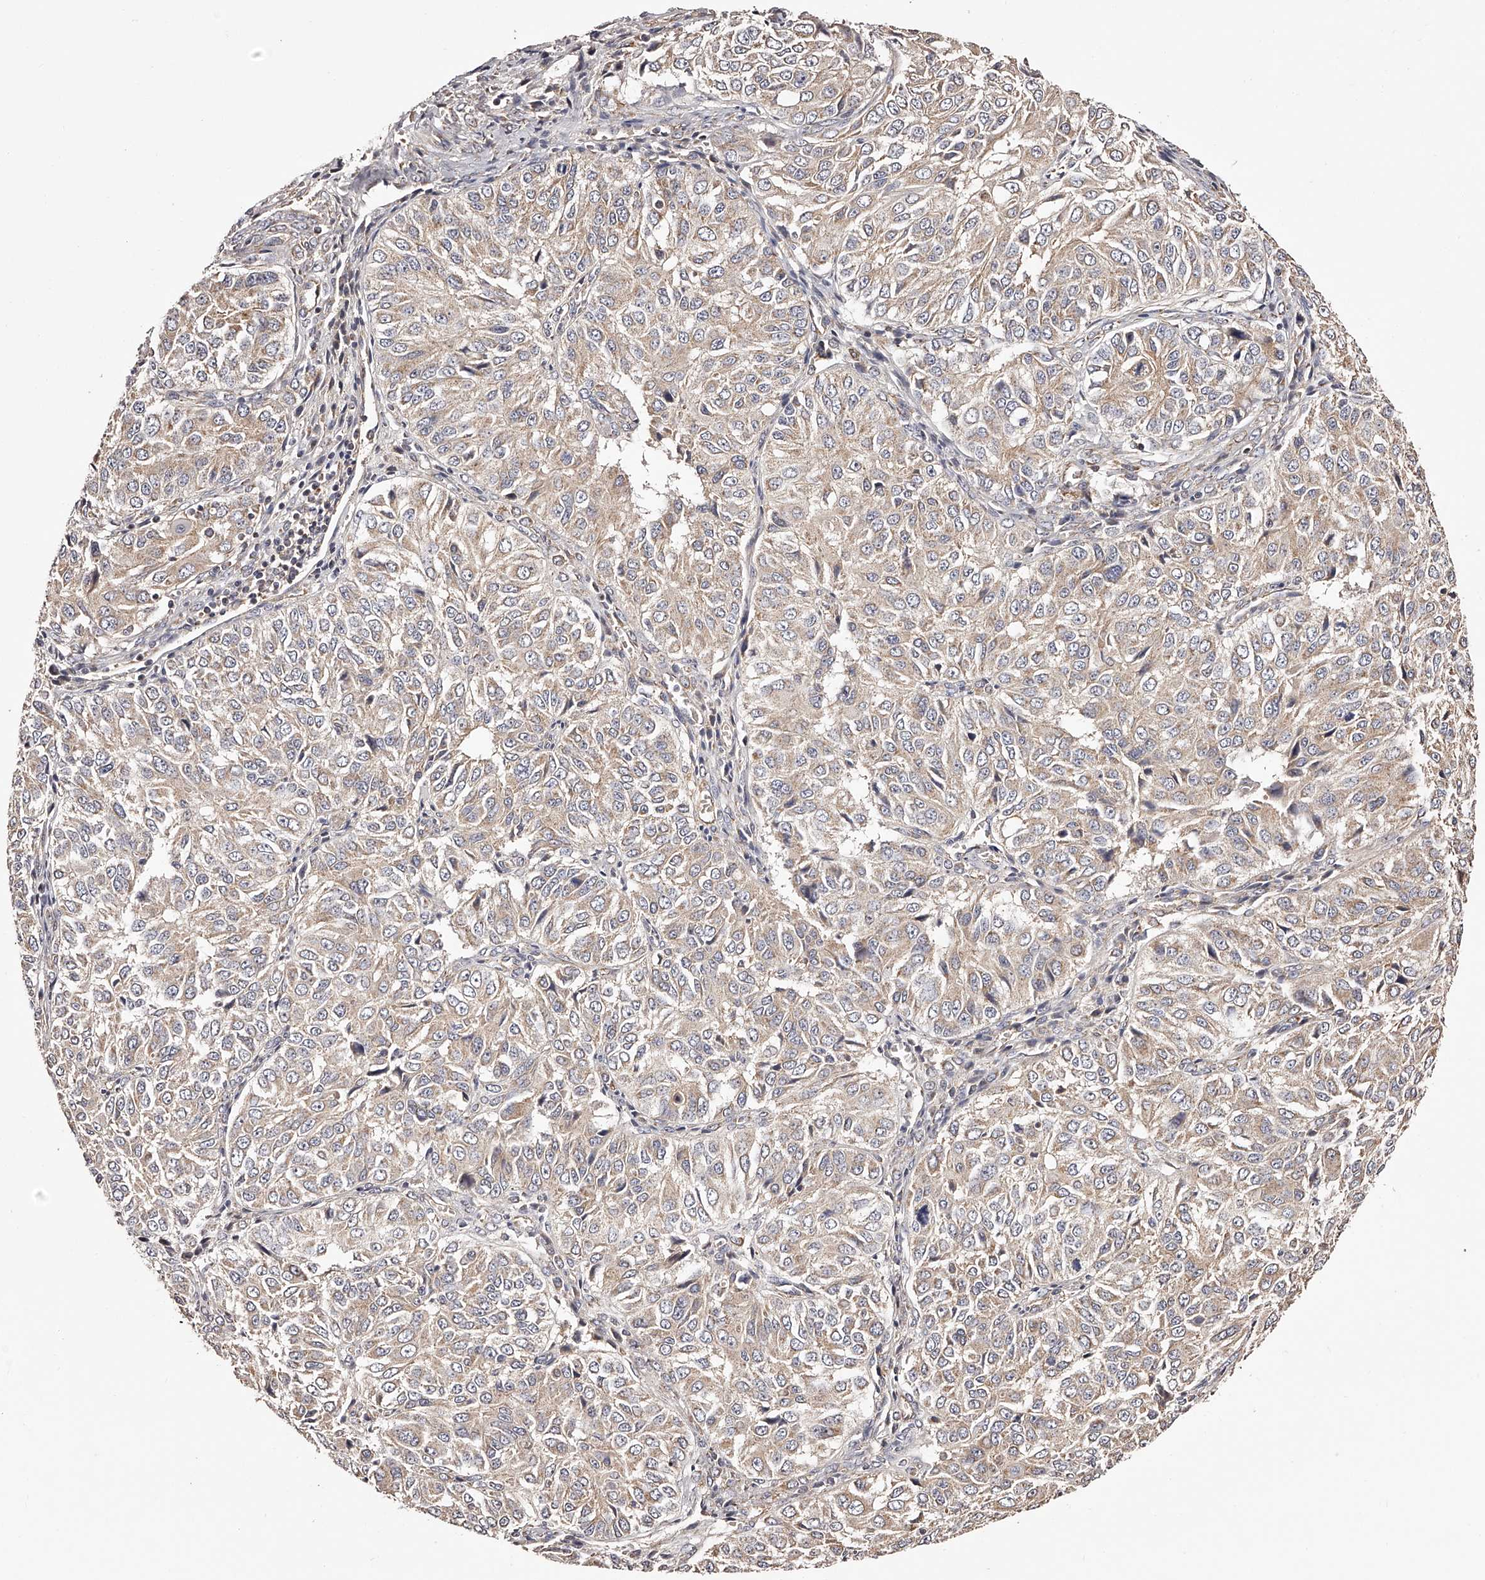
{"staining": {"intensity": "weak", "quantity": "<25%", "location": "cytoplasmic/membranous"}, "tissue": "ovarian cancer", "cell_type": "Tumor cells", "image_type": "cancer", "snomed": [{"axis": "morphology", "description": "Carcinoma, endometroid"}, {"axis": "topography", "description": "Ovary"}], "caption": "This is a image of immunohistochemistry (IHC) staining of endometroid carcinoma (ovarian), which shows no staining in tumor cells.", "gene": "USP21", "patient": {"sex": "female", "age": 51}}